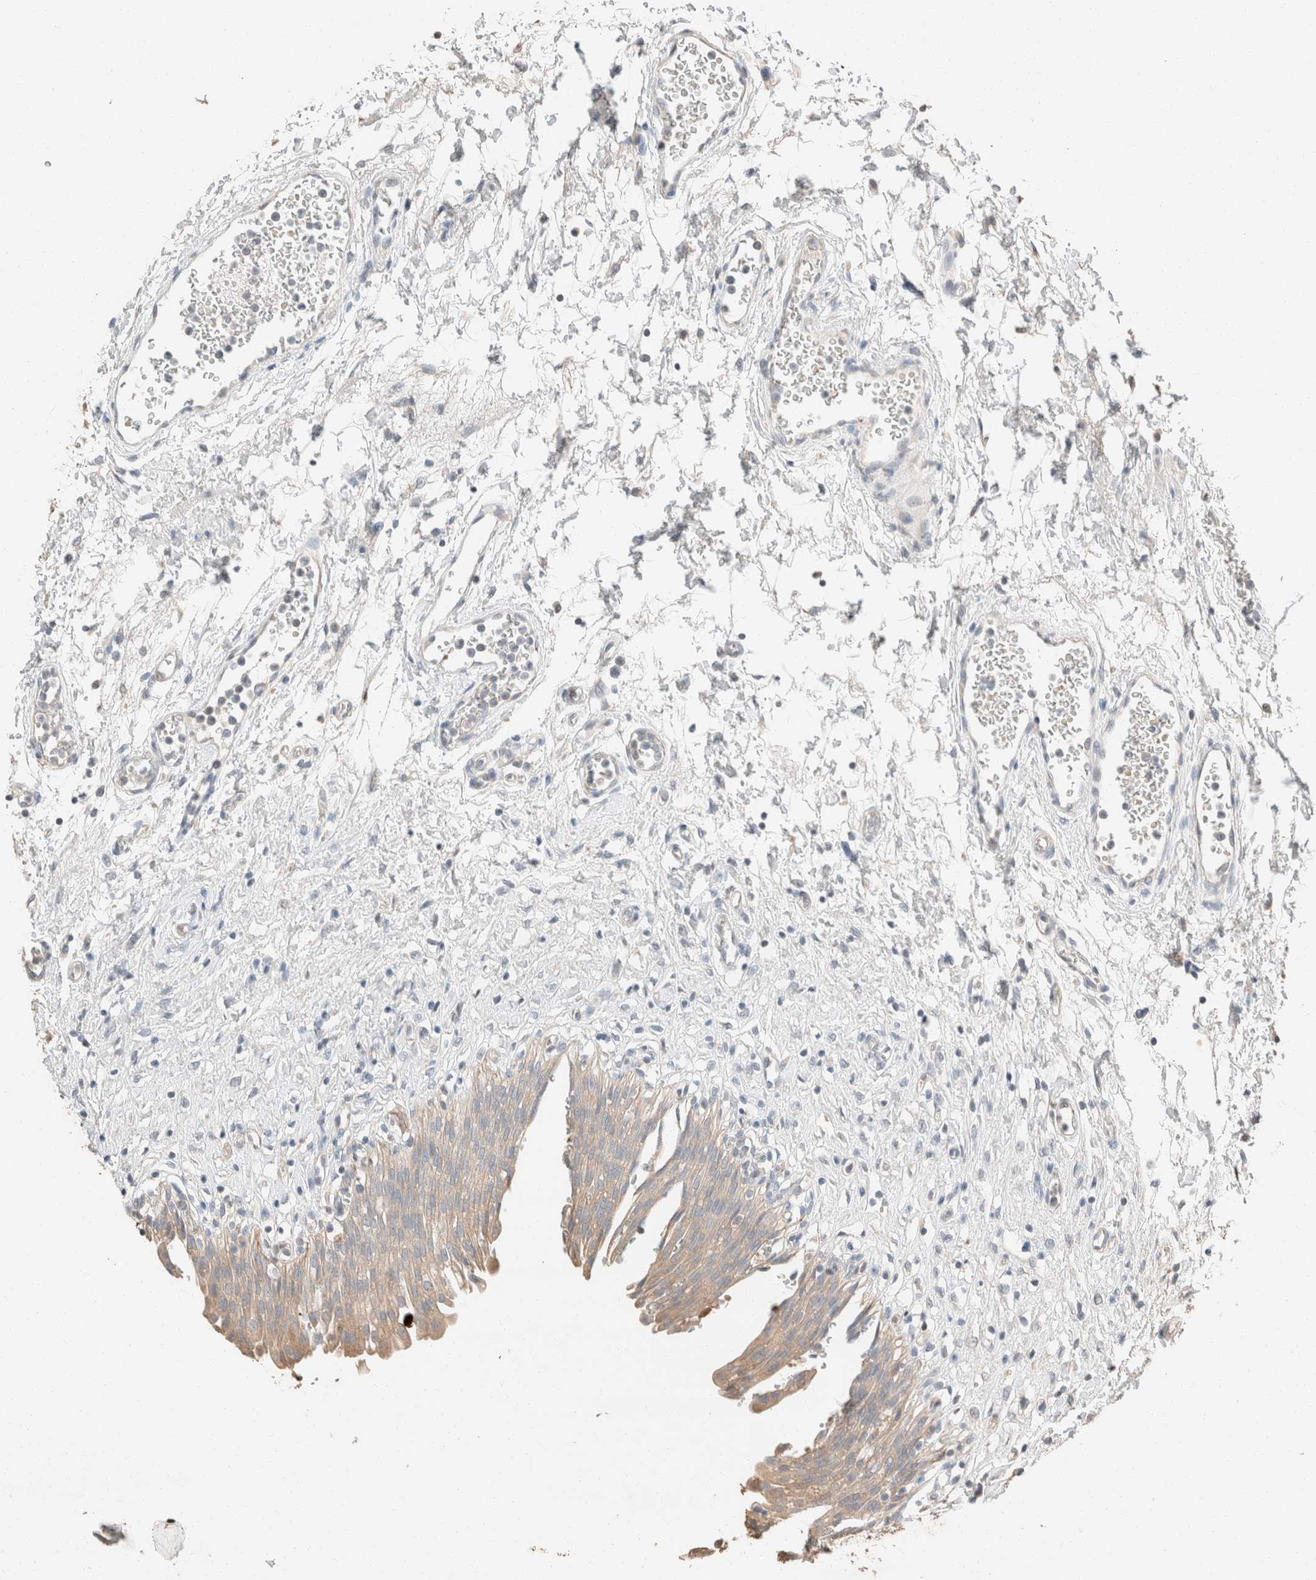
{"staining": {"intensity": "moderate", "quantity": ">75%", "location": "cytoplasmic/membranous"}, "tissue": "urinary bladder", "cell_type": "Urothelial cells", "image_type": "normal", "snomed": [{"axis": "morphology", "description": "Urothelial carcinoma, High grade"}, {"axis": "topography", "description": "Urinary bladder"}], "caption": "Protein staining demonstrates moderate cytoplasmic/membranous positivity in about >75% of urothelial cells in unremarkable urinary bladder.", "gene": "TUBD1", "patient": {"sex": "male", "age": 46}}